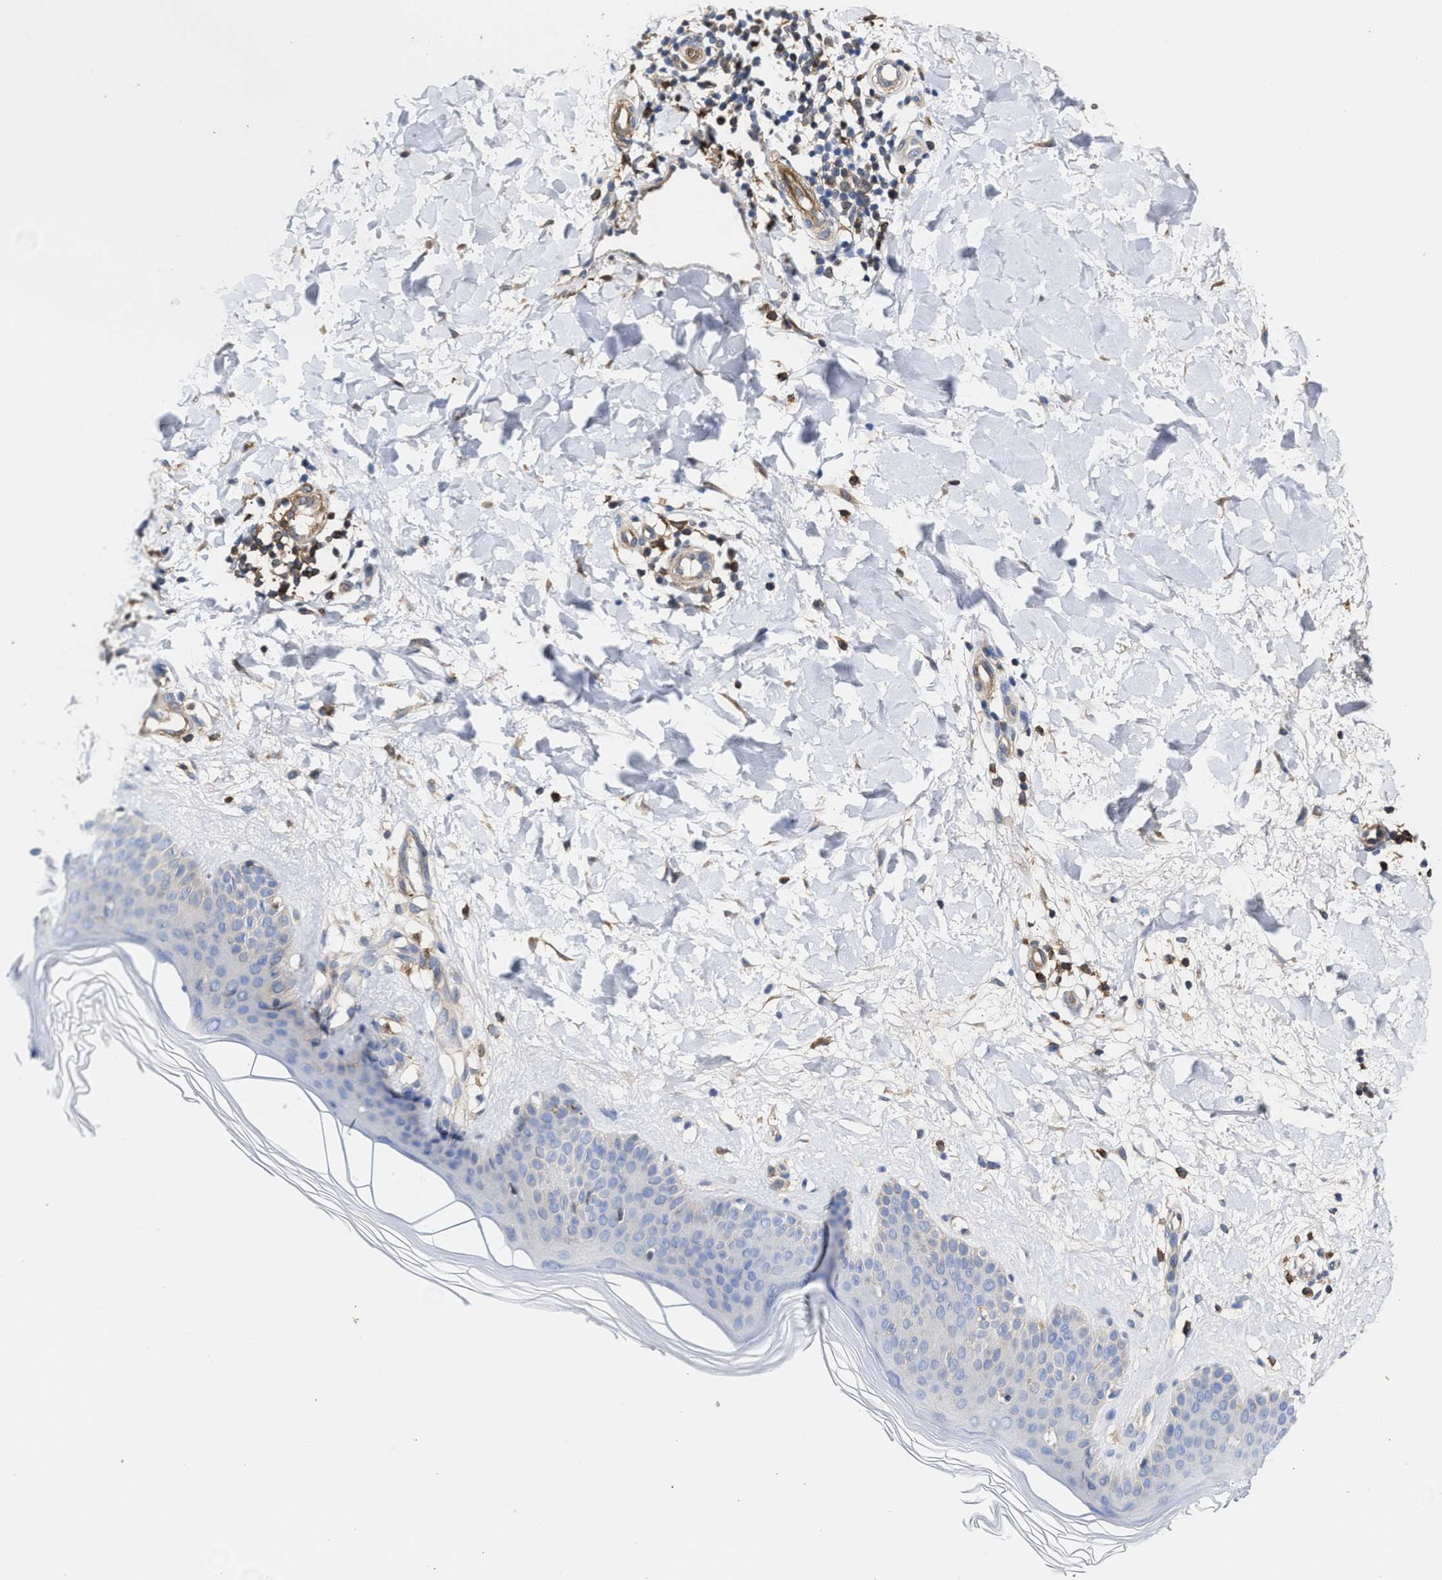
{"staining": {"intensity": "moderate", "quantity": "25%-75%", "location": "cytoplasmic/membranous"}, "tissue": "skin", "cell_type": "Fibroblasts", "image_type": "normal", "snomed": [{"axis": "morphology", "description": "Normal tissue, NOS"}, {"axis": "morphology", "description": "Malignant melanoma, Metastatic site"}, {"axis": "topography", "description": "Skin"}], "caption": "The immunohistochemical stain shows moderate cytoplasmic/membranous staining in fibroblasts of unremarkable skin. Using DAB (brown) and hematoxylin (blue) stains, captured at high magnification using brightfield microscopy.", "gene": "HS3ST5", "patient": {"sex": "male", "age": 41}}